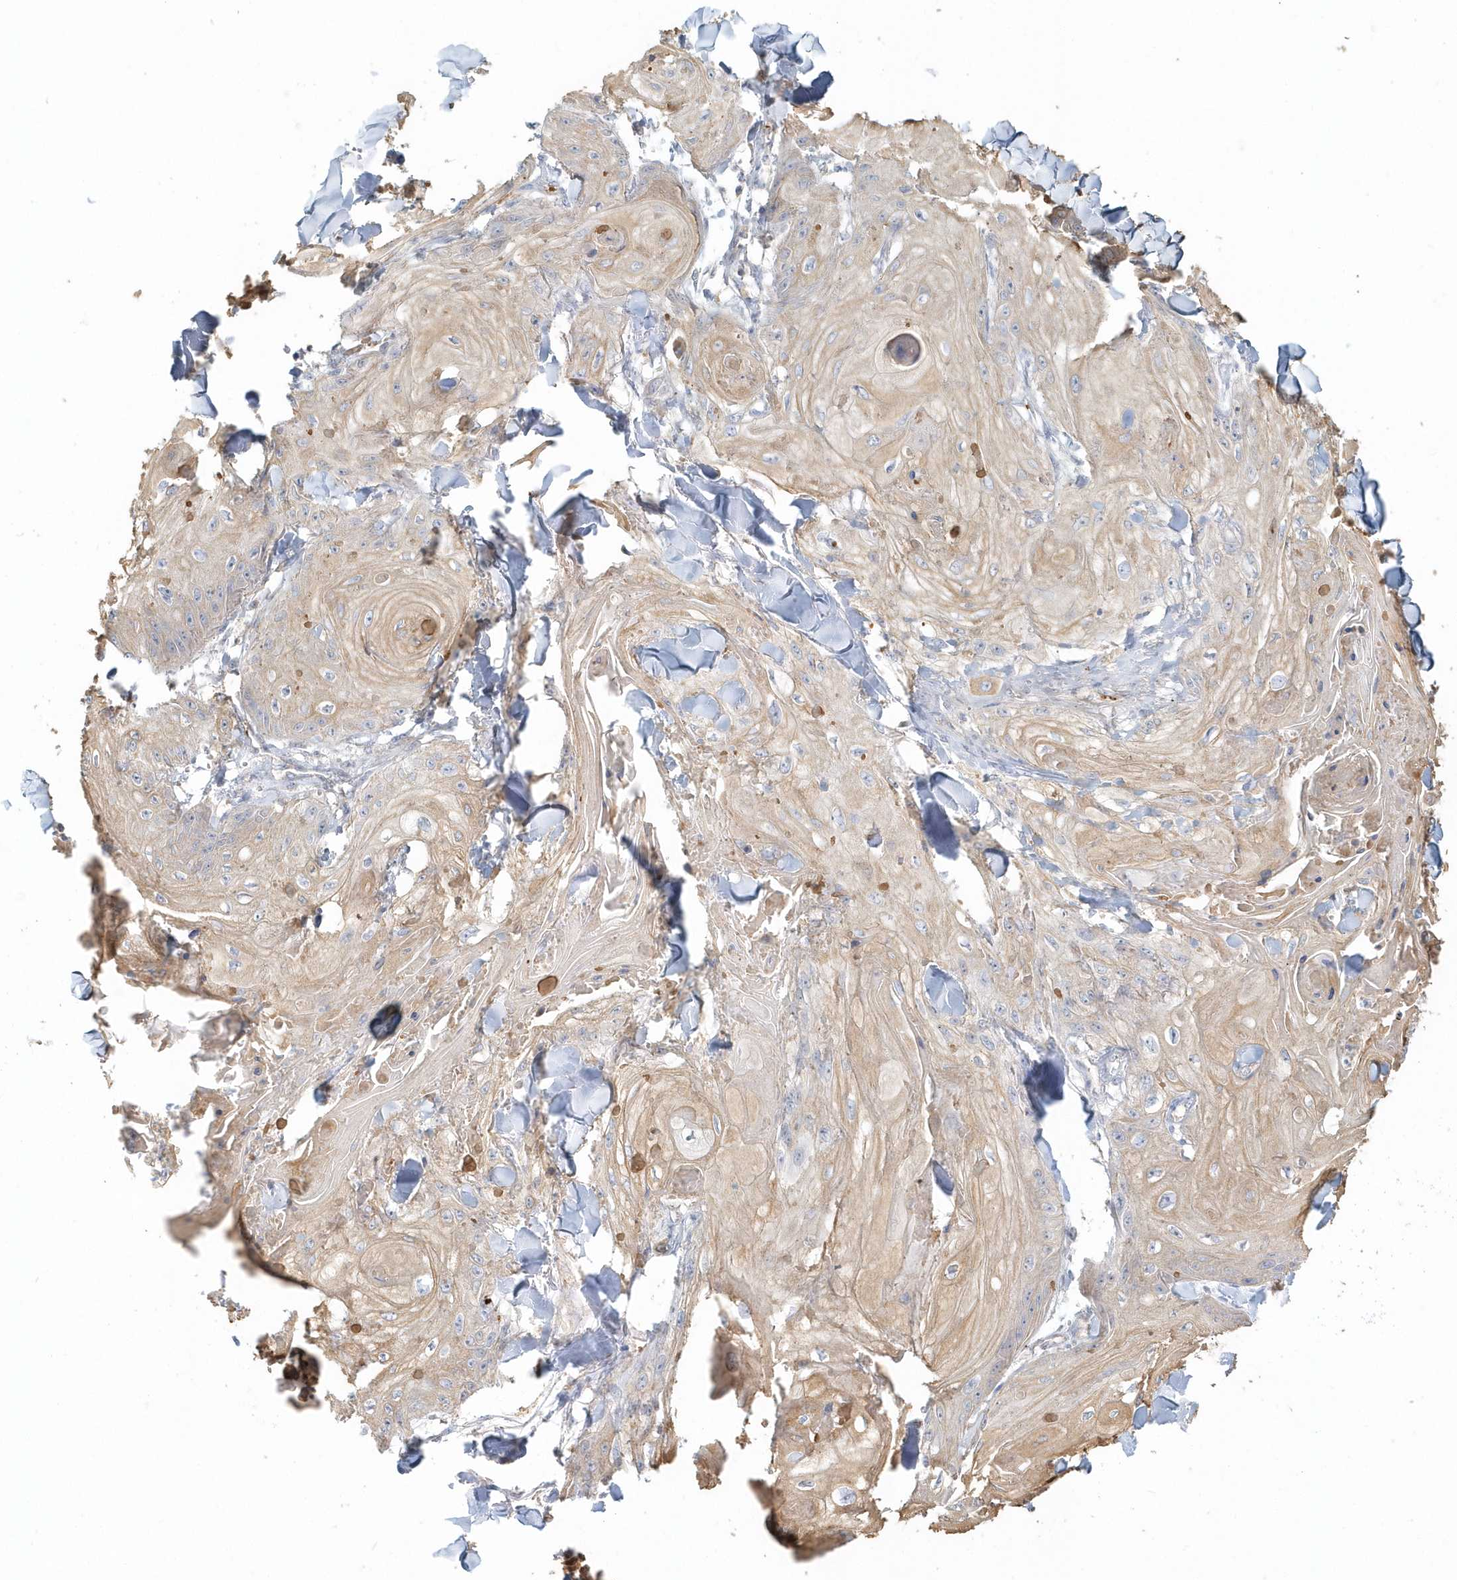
{"staining": {"intensity": "weak", "quantity": "25%-75%", "location": "cytoplasmic/membranous"}, "tissue": "skin cancer", "cell_type": "Tumor cells", "image_type": "cancer", "snomed": [{"axis": "morphology", "description": "Squamous cell carcinoma, NOS"}, {"axis": "topography", "description": "Skin"}], "caption": "DAB (3,3'-diaminobenzidine) immunohistochemical staining of human skin squamous cell carcinoma shows weak cytoplasmic/membranous protein staining in about 25%-75% of tumor cells.", "gene": "MMRN1", "patient": {"sex": "male", "age": 74}}